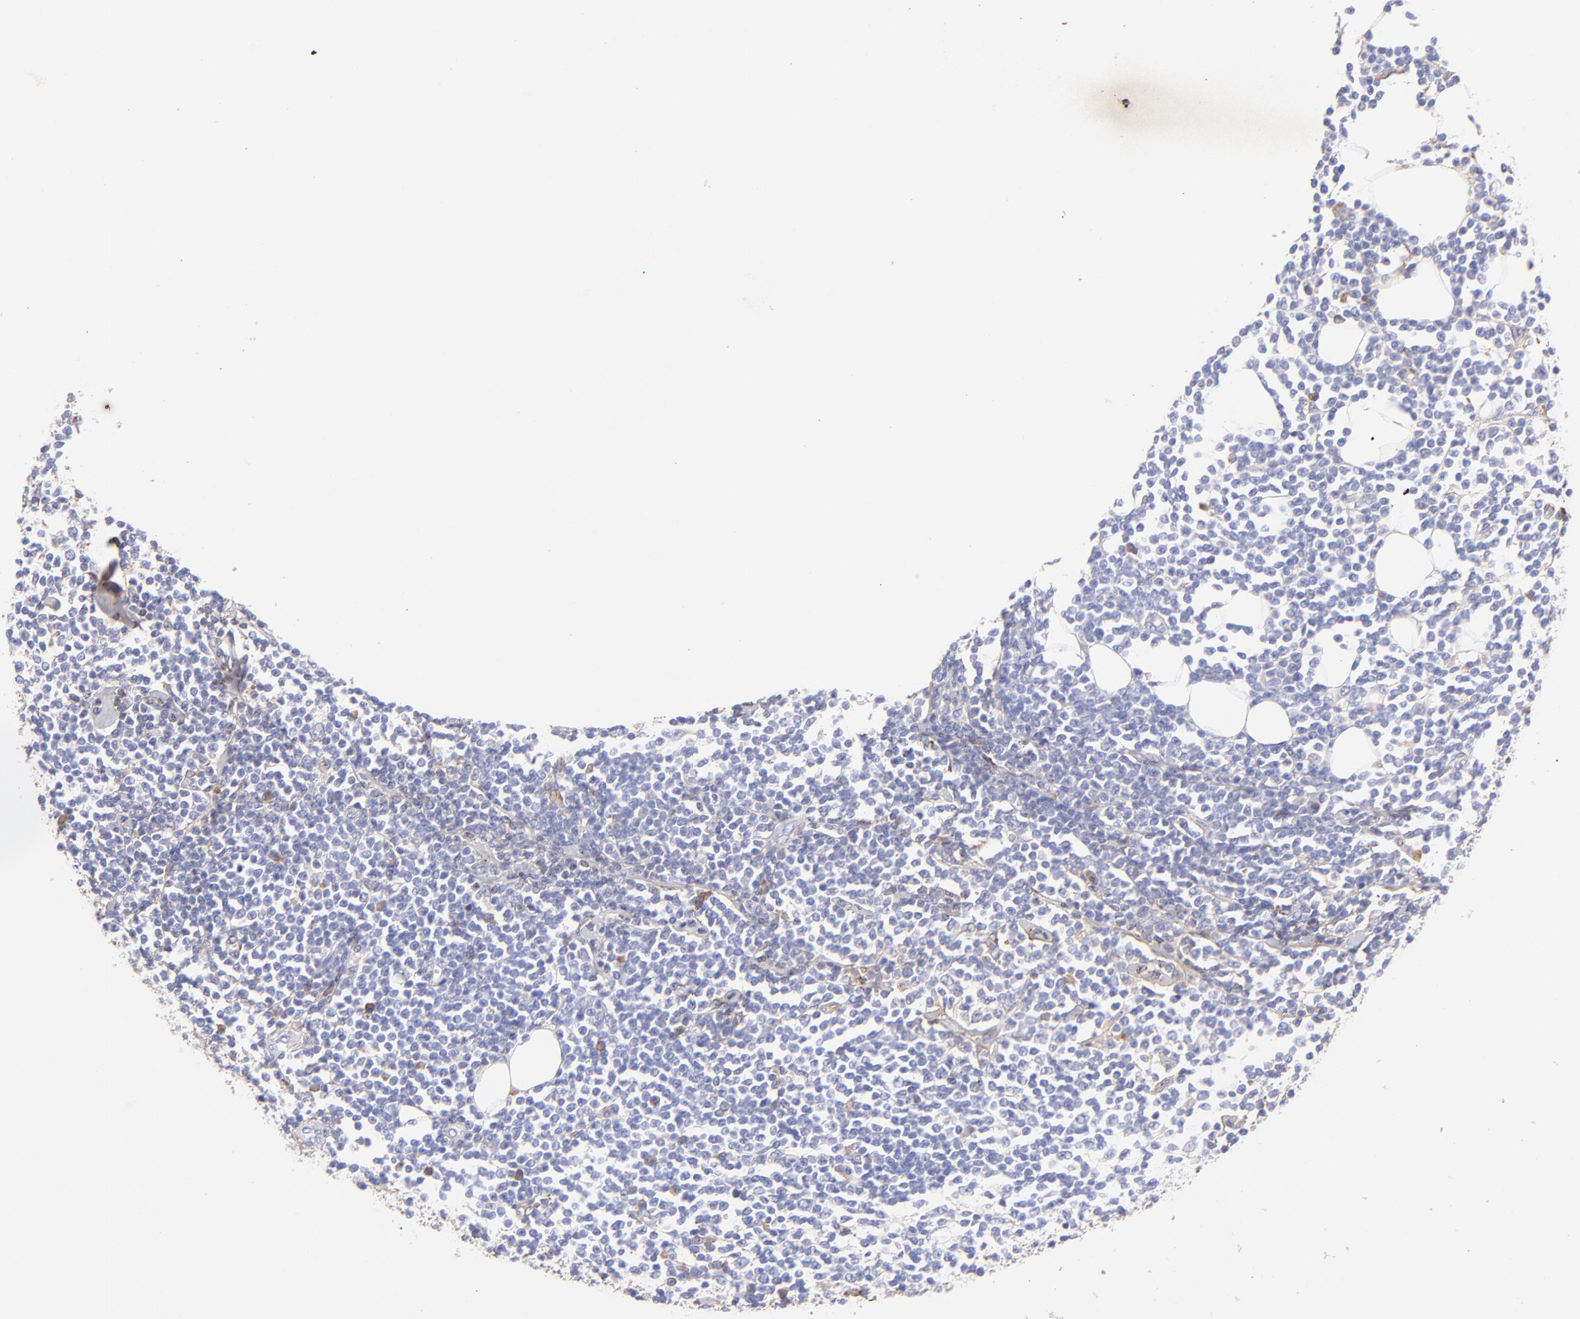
{"staining": {"intensity": "moderate", "quantity": "<25%", "location": "cytoplasmic/membranous"}, "tissue": "lymphoma", "cell_type": "Tumor cells", "image_type": "cancer", "snomed": [{"axis": "morphology", "description": "Malignant lymphoma, non-Hodgkin's type, Low grade"}, {"axis": "topography", "description": "Soft tissue"}], "caption": "Moderate cytoplasmic/membranous protein positivity is present in approximately <25% of tumor cells in lymphoma.", "gene": "BGN", "patient": {"sex": "male", "age": 92}}